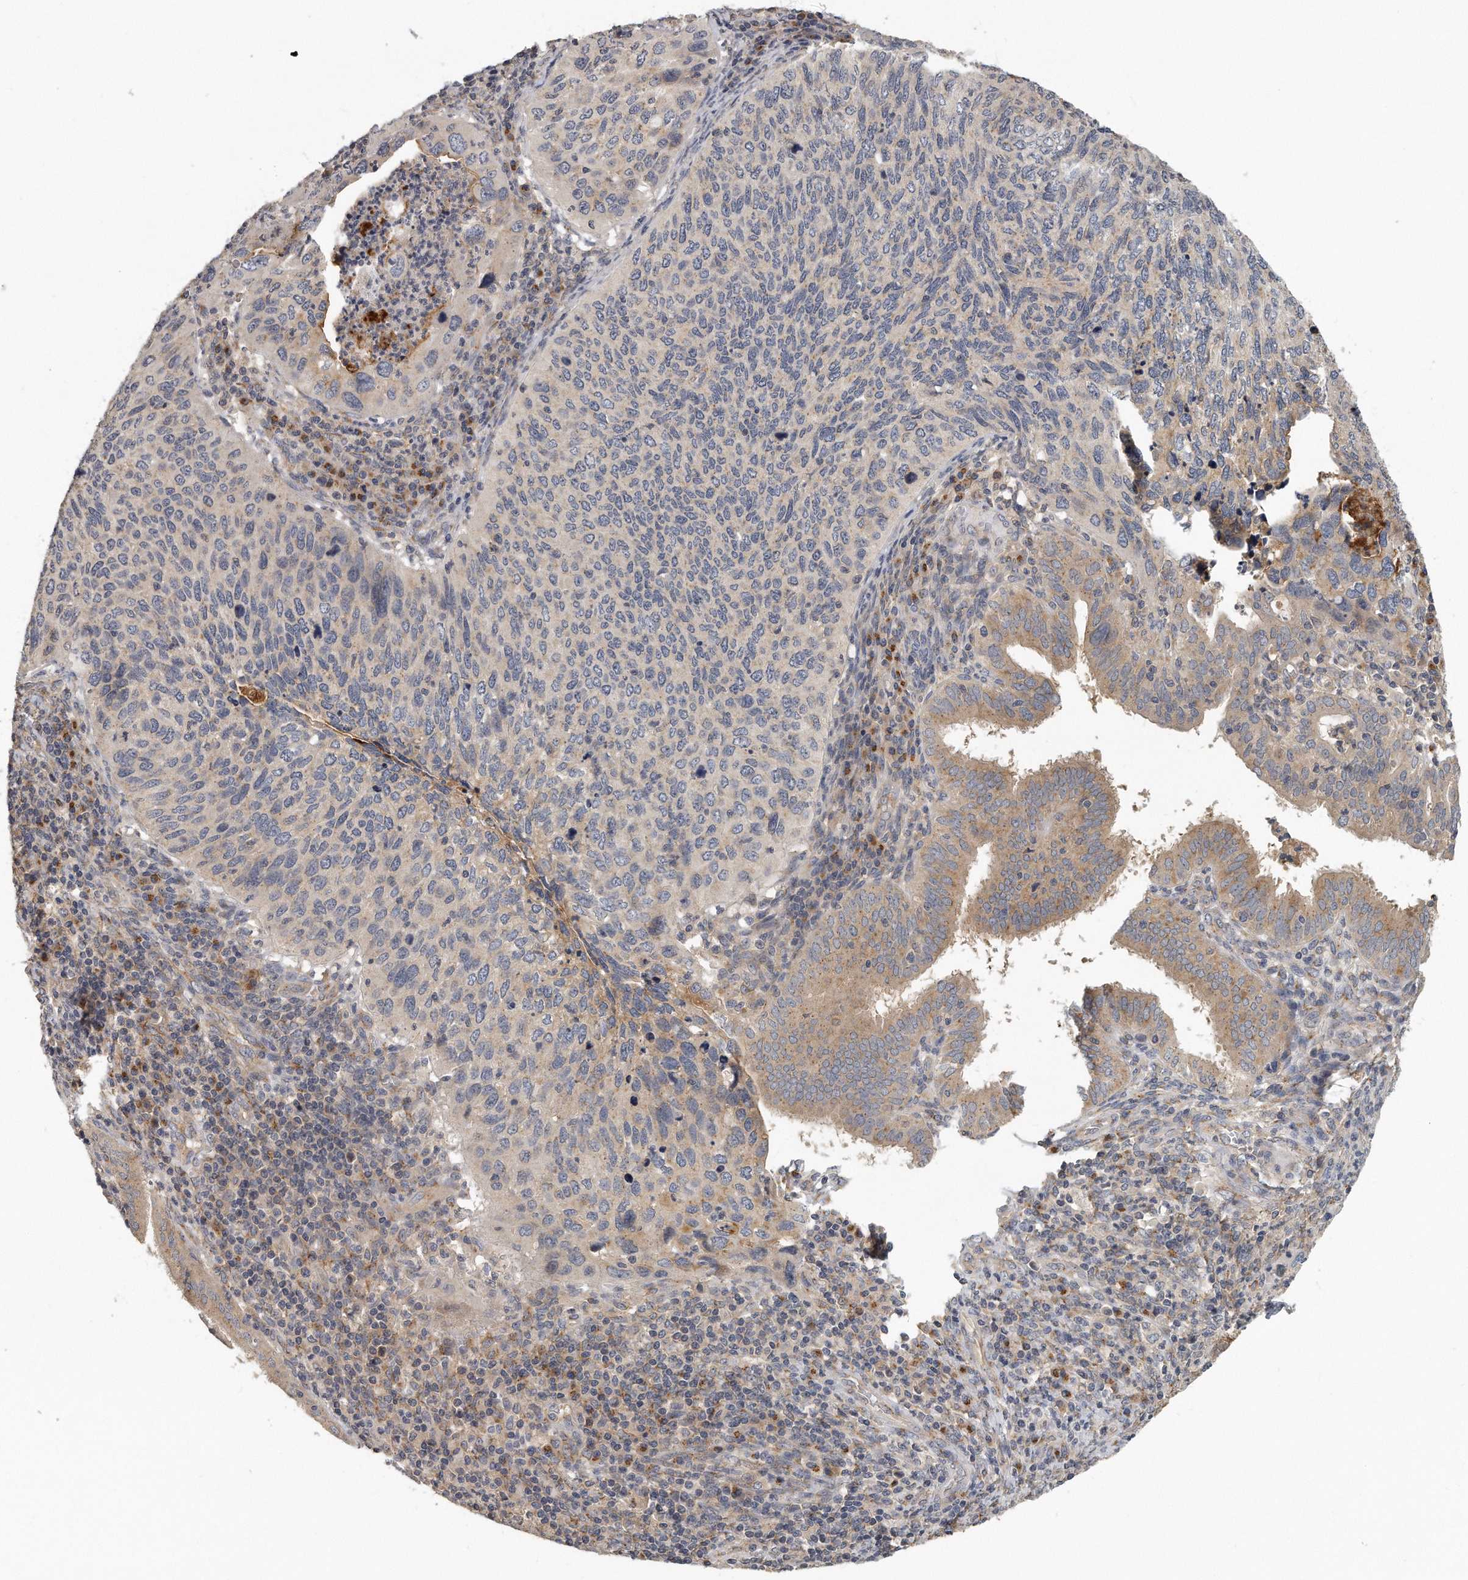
{"staining": {"intensity": "weak", "quantity": "<25%", "location": "cytoplasmic/membranous"}, "tissue": "cervical cancer", "cell_type": "Tumor cells", "image_type": "cancer", "snomed": [{"axis": "morphology", "description": "Squamous cell carcinoma, NOS"}, {"axis": "topography", "description": "Cervix"}], "caption": "There is no significant staining in tumor cells of cervical cancer (squamous cell carcinoma).", "gene": "TRAPPC14", "patient": {"sex": "female", "age": 38}}